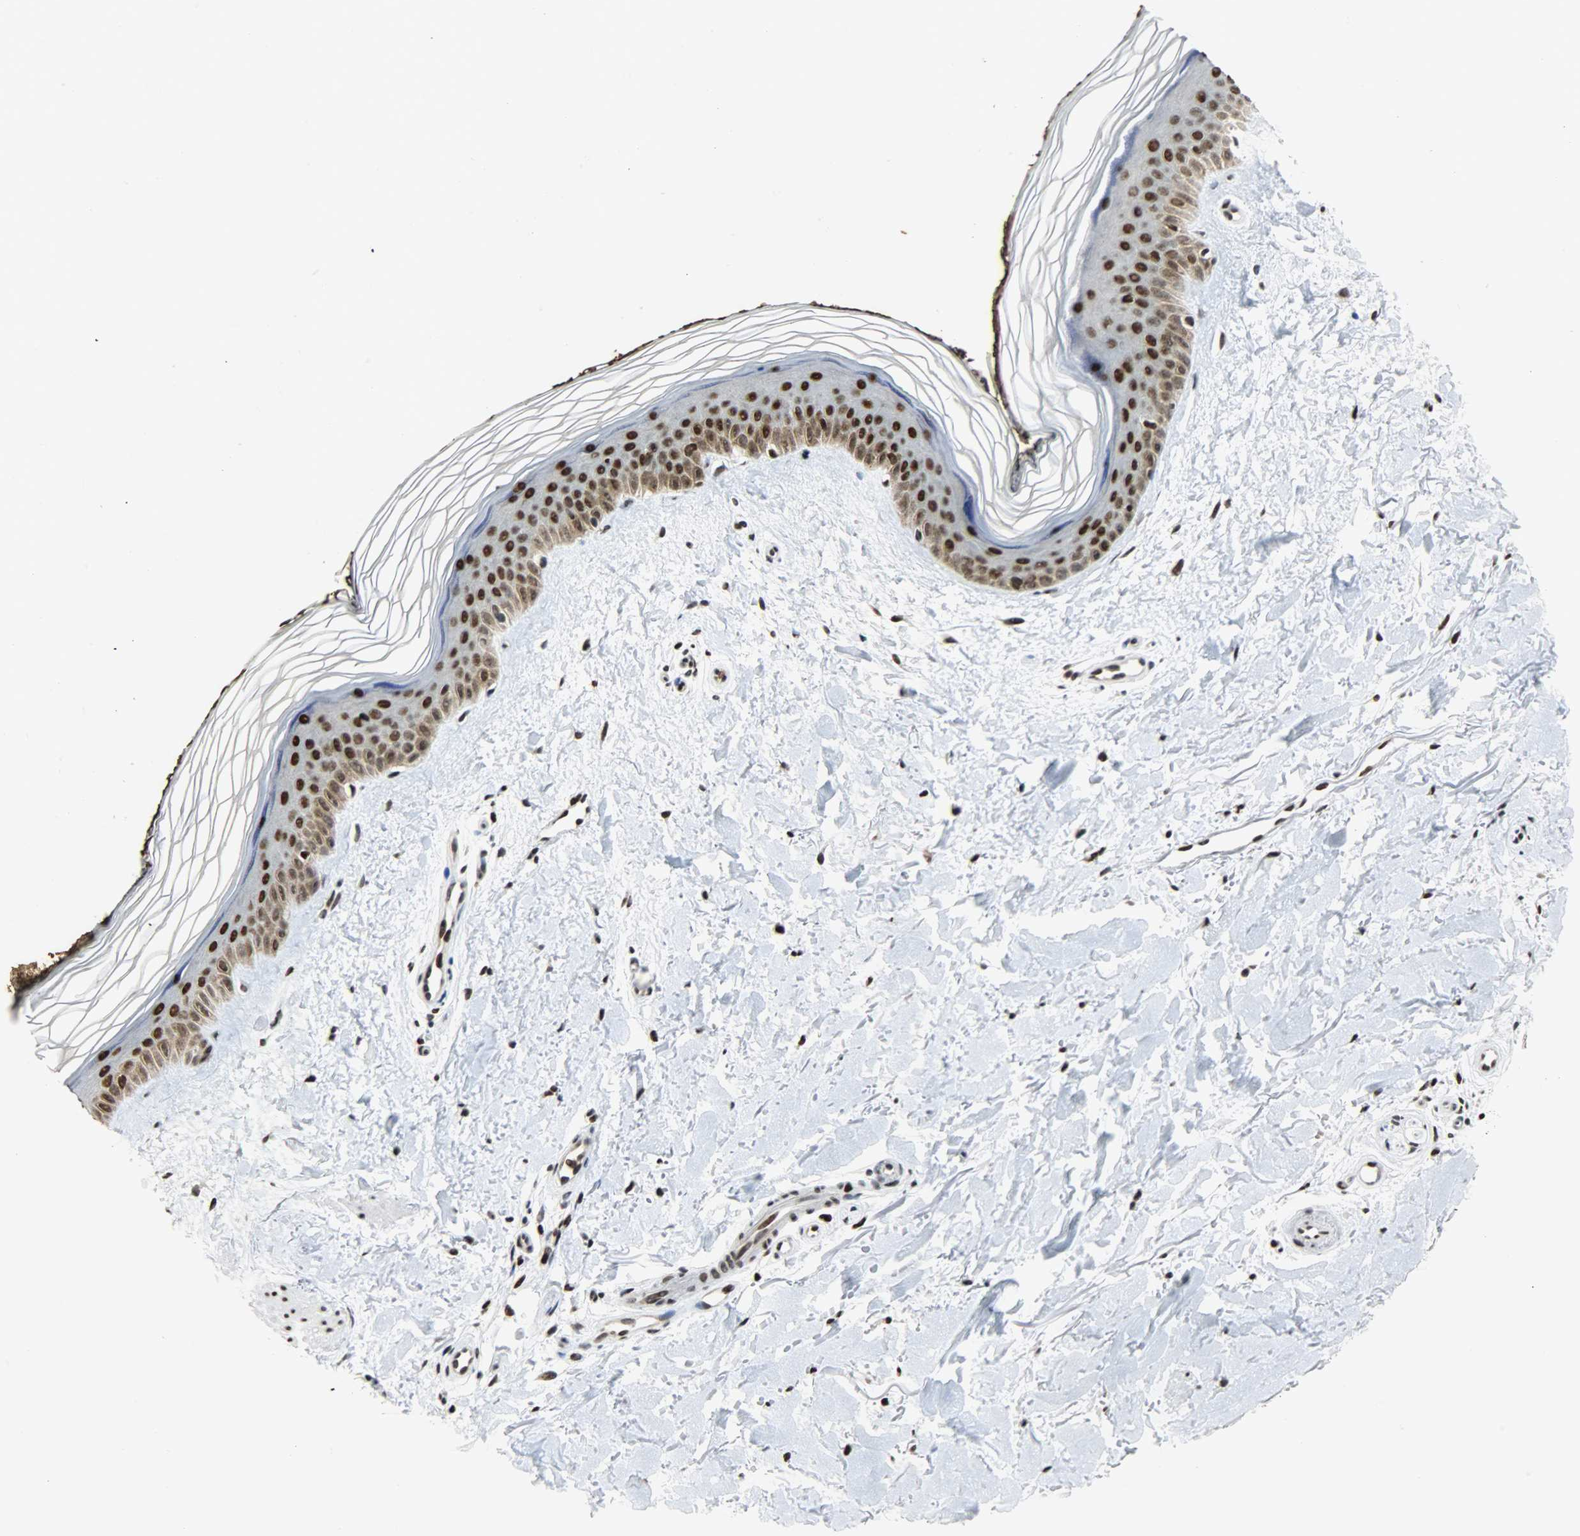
{"staining": {"intensity": "strong", "quantity": ">75%", "location": "nuclear"}, "tissue": "skin", "cell_type": "Fibroblasts", "image_type": "normal", "snomed": [{"axis": "morphology", "description": "Normal tissue, NOS"}, {"axis": "topography", "description": "Skin"}], "caption": "IHC micrograph of normal skin stained for a protein (brown), which demonstrates high levels of strong nuclear positivity in about >75% of fibroblasts.", "gene": "SNAI1", "patient": {"sex": "female", "age": 19}}